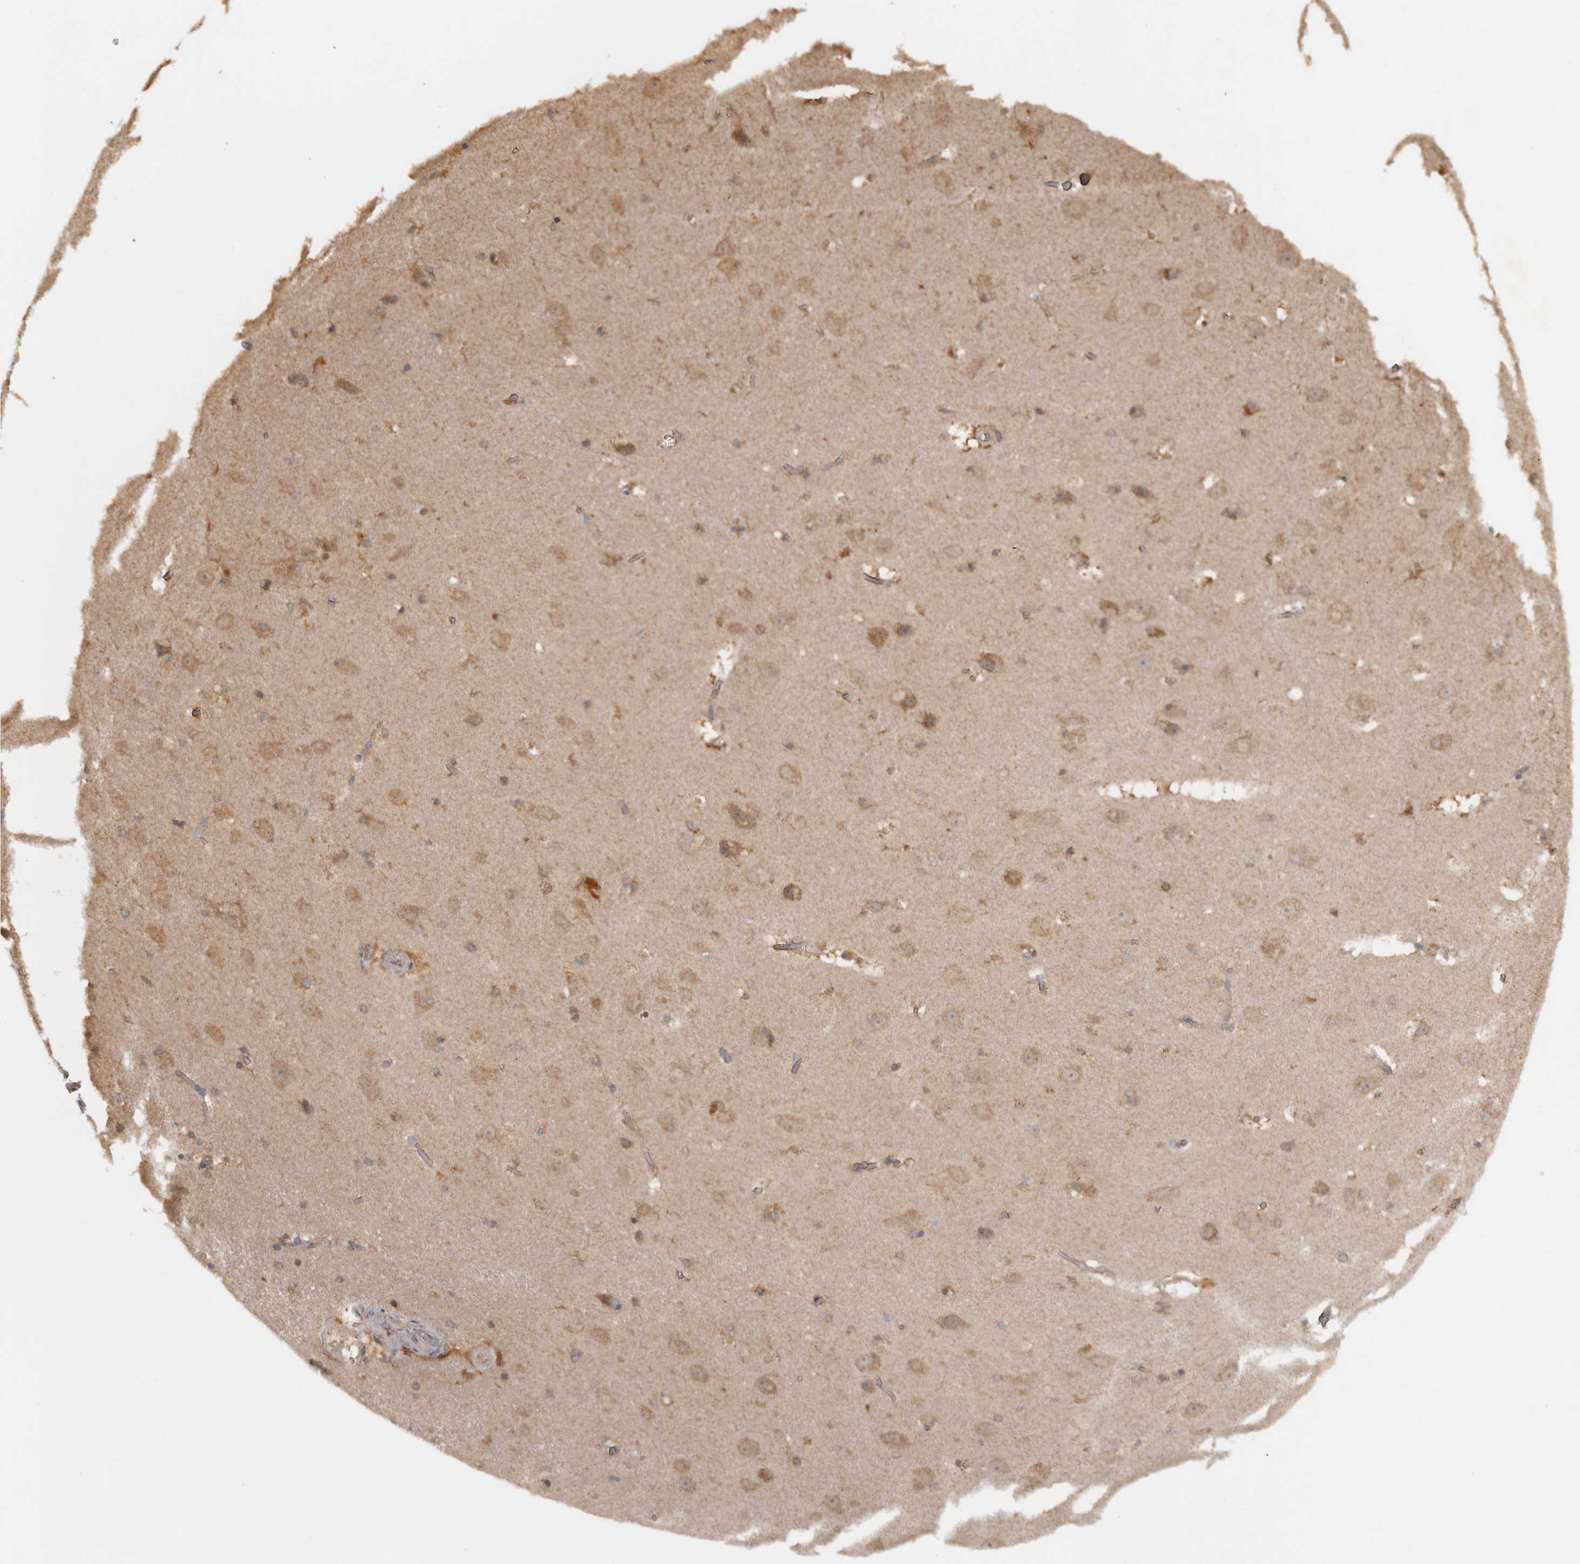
{"staining": {"intensity": "moderate", "quantity": "25%-75%", "location": "cytoplasmic/membranous"}, "tissue": "hippocampus", "cell_type": "Glial cells", "image_type": "normal", "snomed": [{"axis": "morphology", "description": "Normal tissue, NOS"}, {"axis": "topography", "description": "Hippocampus"}], "caption": "Moderate cytoplasmic/membranous protein positivity is identified in about 25%-75% of glial cells in hippocampus. (Brightfield microscopy of DAB IHC at high magnification).", "gene": "MICU3", "patient": {"sex": "male", "age": 45}}